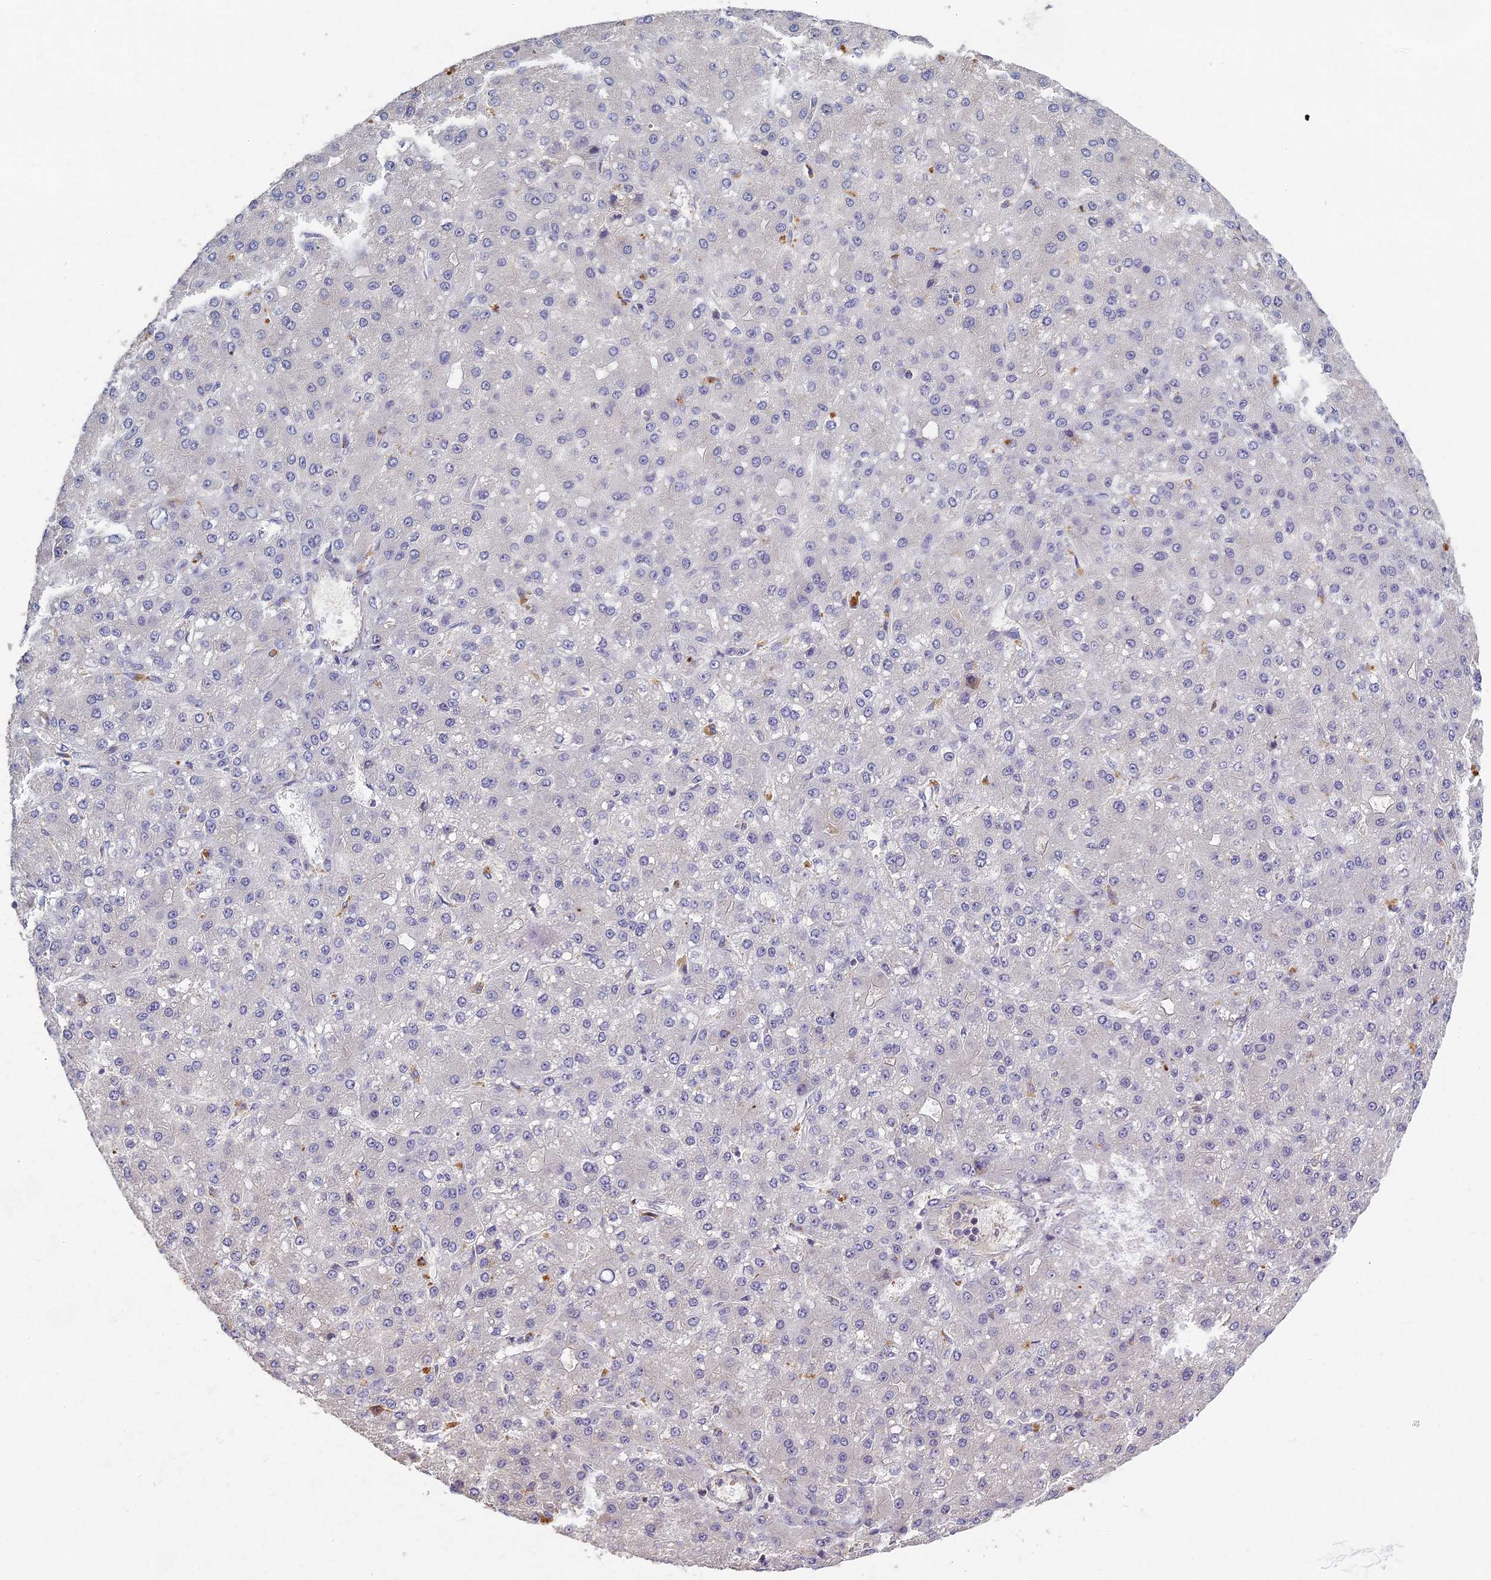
{"staining": {"intensity": "negative", "quantity": "none", "location": "none"}, "tissue": "liver cancer", "cell_type": "Tumor cells", "image_type": "cancer", "snomed": [{"axis": "morphology", "description": "Carcinoma, Hepatocellular, NOS"}, {"axis": "topography", "description": "Liver"}], "caption": "The photomicrograph displays no significant expression in tumor cells of liver cancer (hepatocellular carcinoma).", "gene": "AP4E1", "patient": {"sex": "male", "age": 67}}